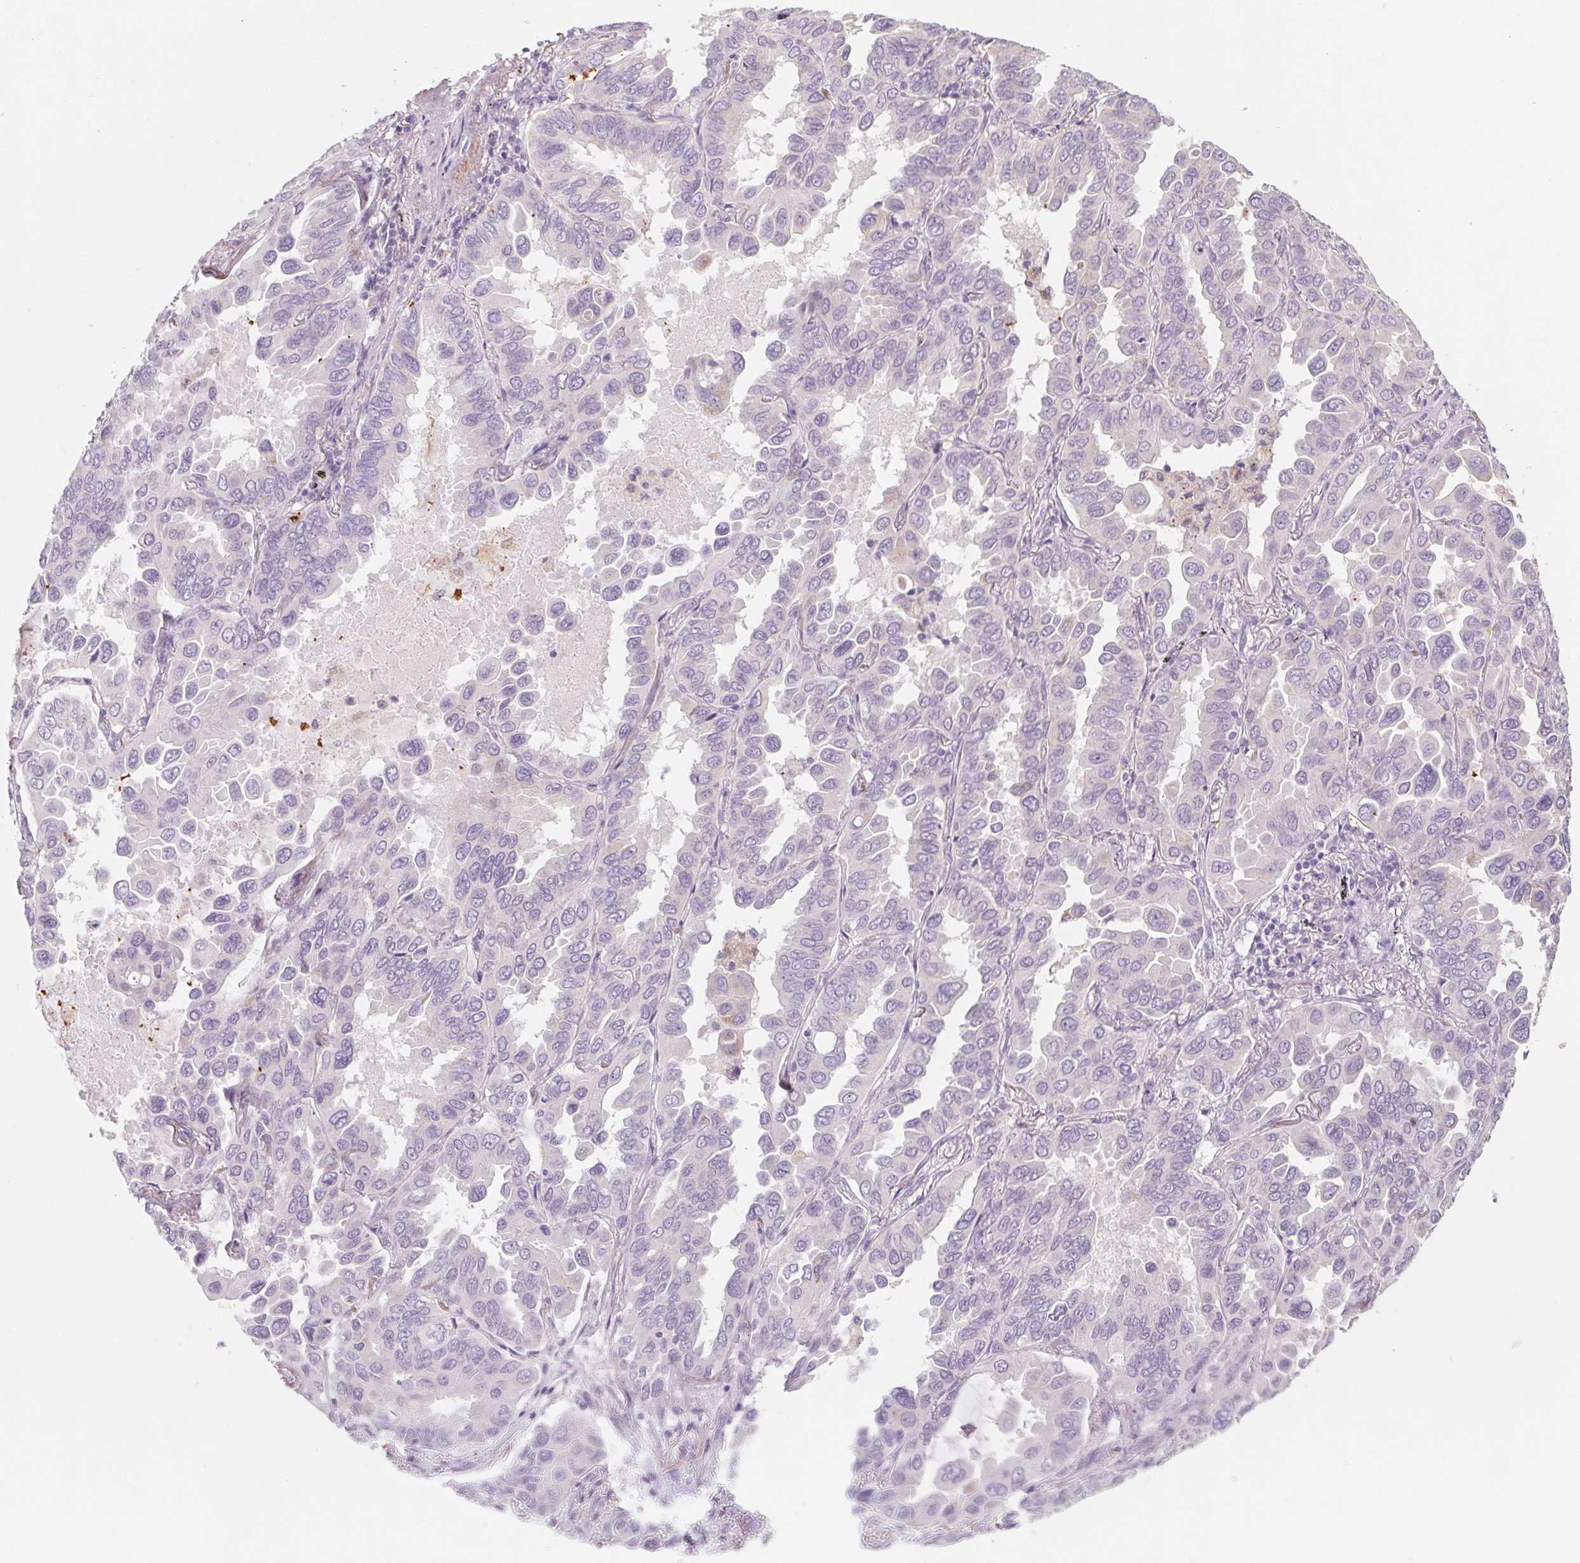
{"staining": {"intensity": "negative", "quantity": "none", "location": "none"}, "tissue": "lung cancer", "cell_type": "Tumor cells", "image_type": "cancer", "snomed": [{"axis": "morphology", "description": "Adenocarcinoma, NOS"}, {"axis": "topography", "description": "Lung"}], "caption": "Human lung cancer (adenocarcinoma) stained for a protein using immunohistochemistry exhibits no staining in tumor cells.", "gene": "POU1F1", "patient": {"sex": "male", "age": 64}}